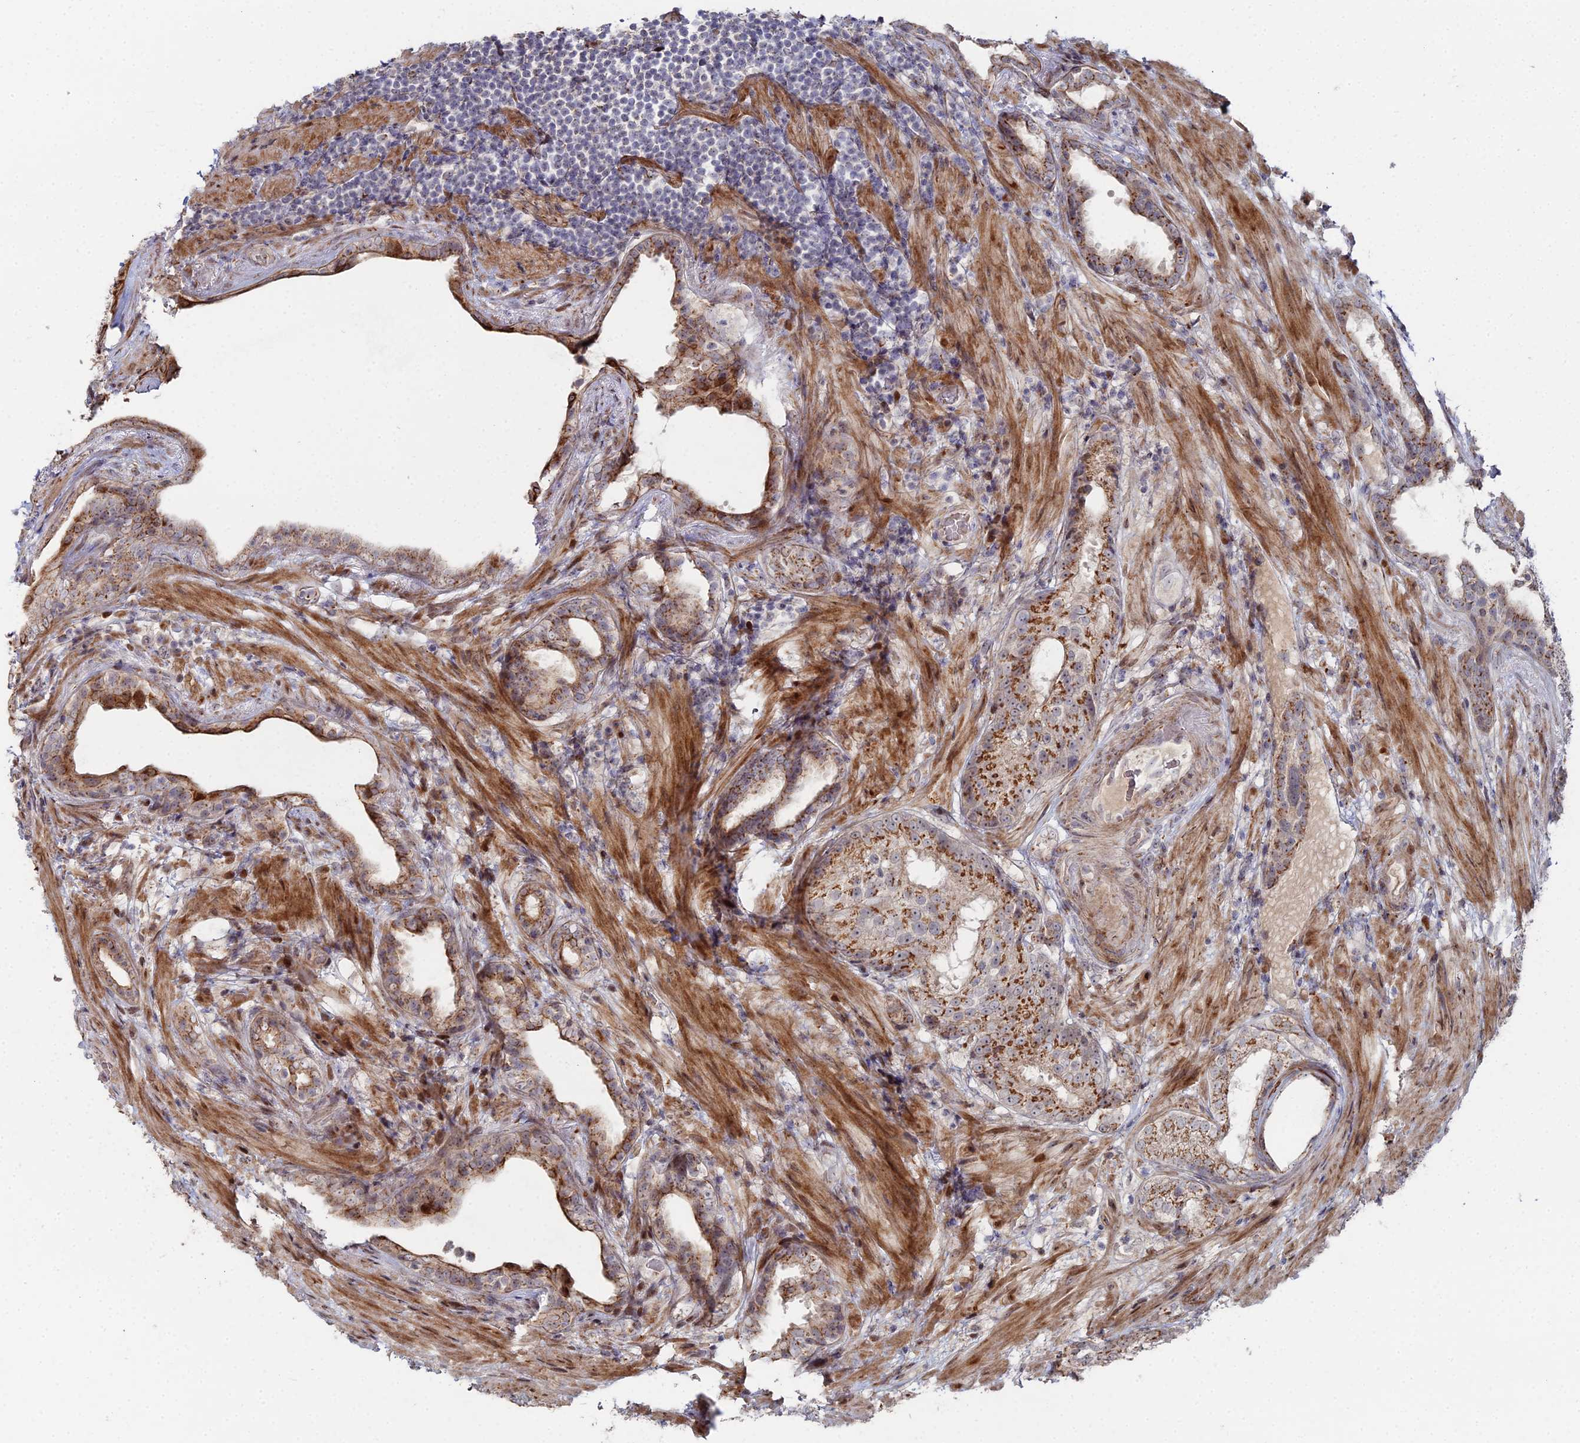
{"staining": {"intensity": "moderate", "quantity": ">75%", "location": "cytoplasmic/membranous"}, "tissue": "prostate cancer", "cell_type": "Tumor cells", "image_type": "cancer", "snomed": [{"axis": "morphology", "description": "Adenocarcinoma, High grade"}, {"axis": "topography", "description": "Prostate"}], "caption": "Moderate cytoplasmic/membranous protein positivity is identified in about >75% of tumor cells in prostate cancer.", "gene": "SGMS1", "patient": {"sex": "male", "age": 67}}